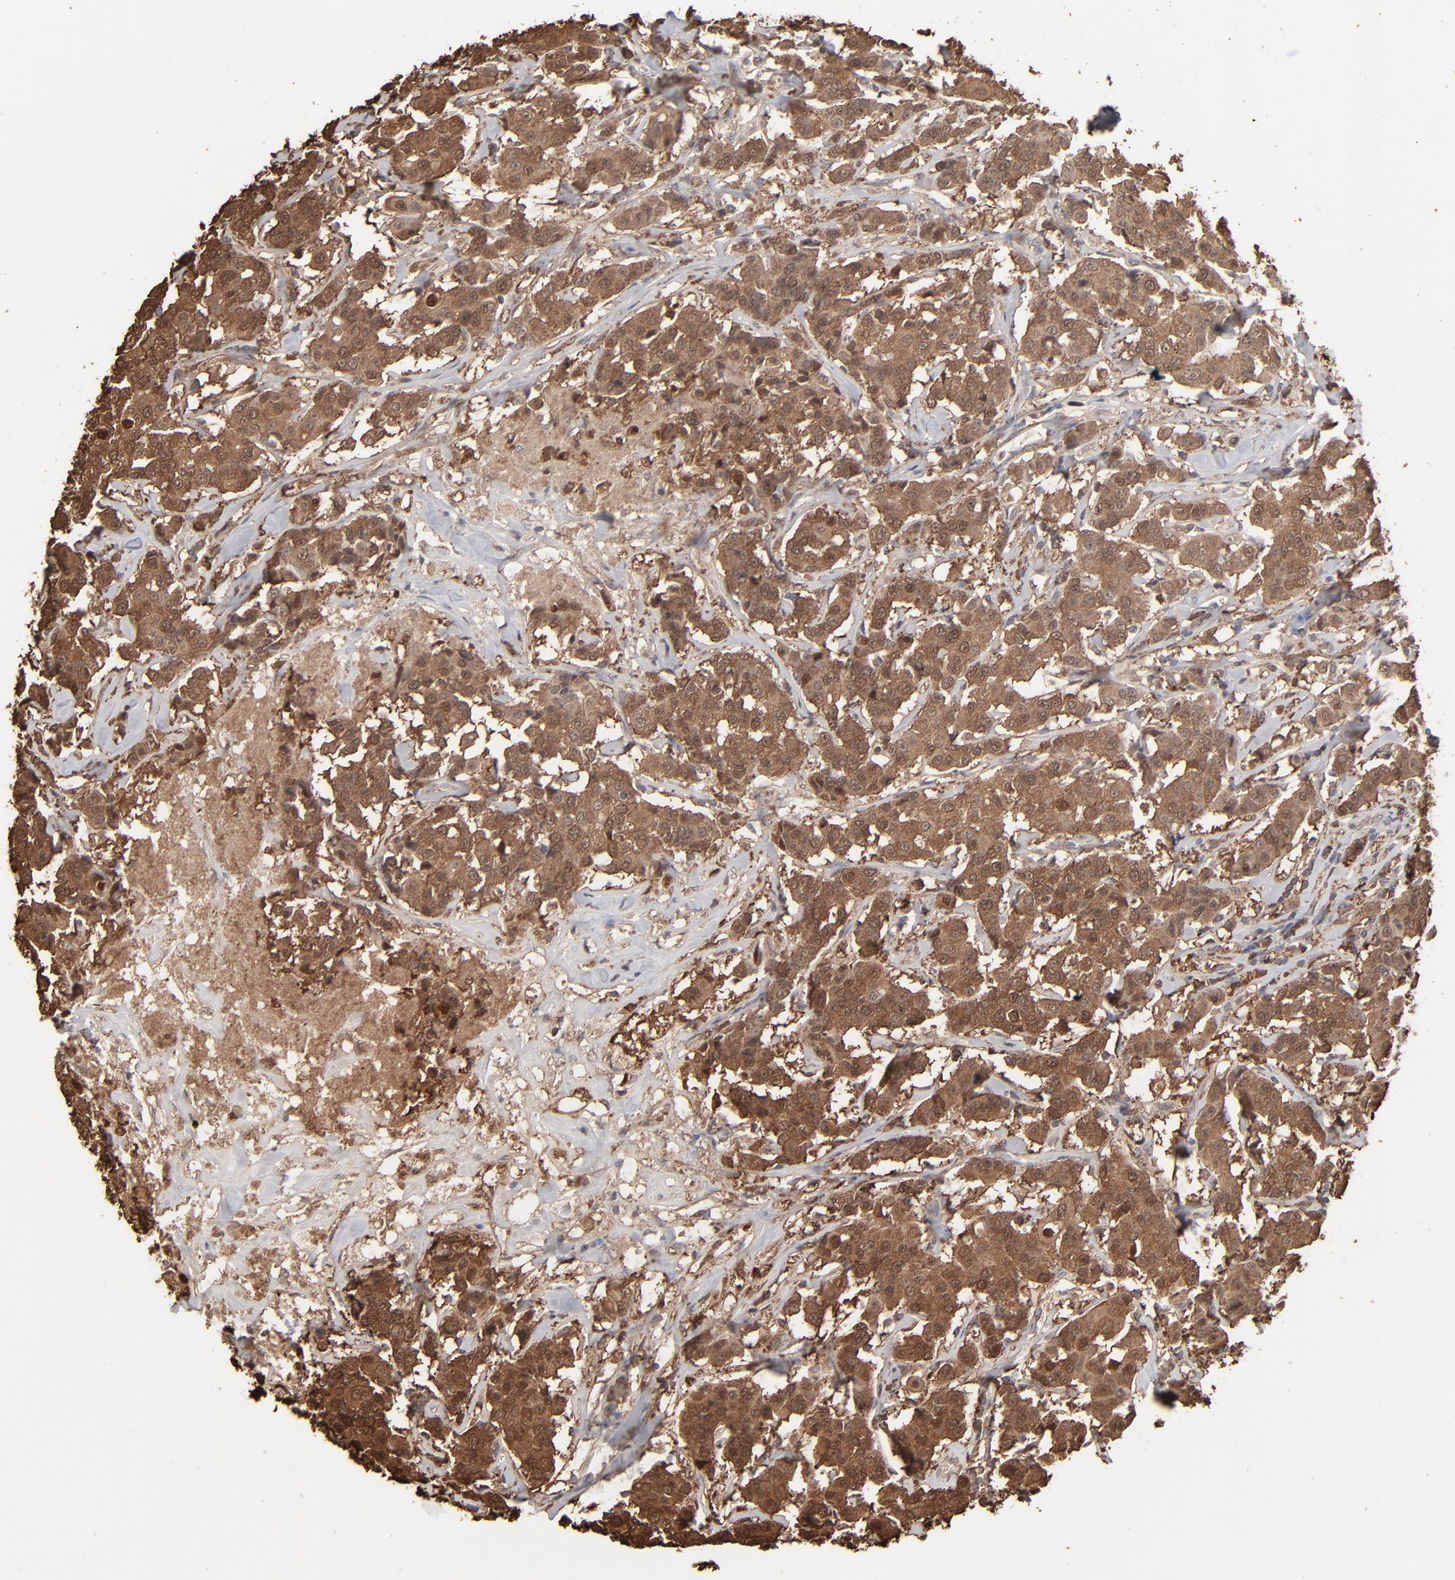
{"staining": {"intensity": "strong", "quantity": ">75%", "location": "cytoplasmic/membranous,nuclear"}, "tissue": "breast cancer", "cell_type": "Tumor cells", "image_type": "cancer", "snomed": [{"axis": "morphology", "description": "Duct carcinoma"}, {"axis": "topography", "description": "Breast"}], "caption": "Protein expression analysis of human breast cancer (infiltrating ductal carcinoma) reveals strong cytoplasmic/membranous and nuclear staining in approximately >75% of tumor cells. Immunohistochemistry (ihc) stains the protein in brown and the nuclei are stained blue.", "gene": "NME1-NME2", "patient": {"sex": "female", "age": 27}}